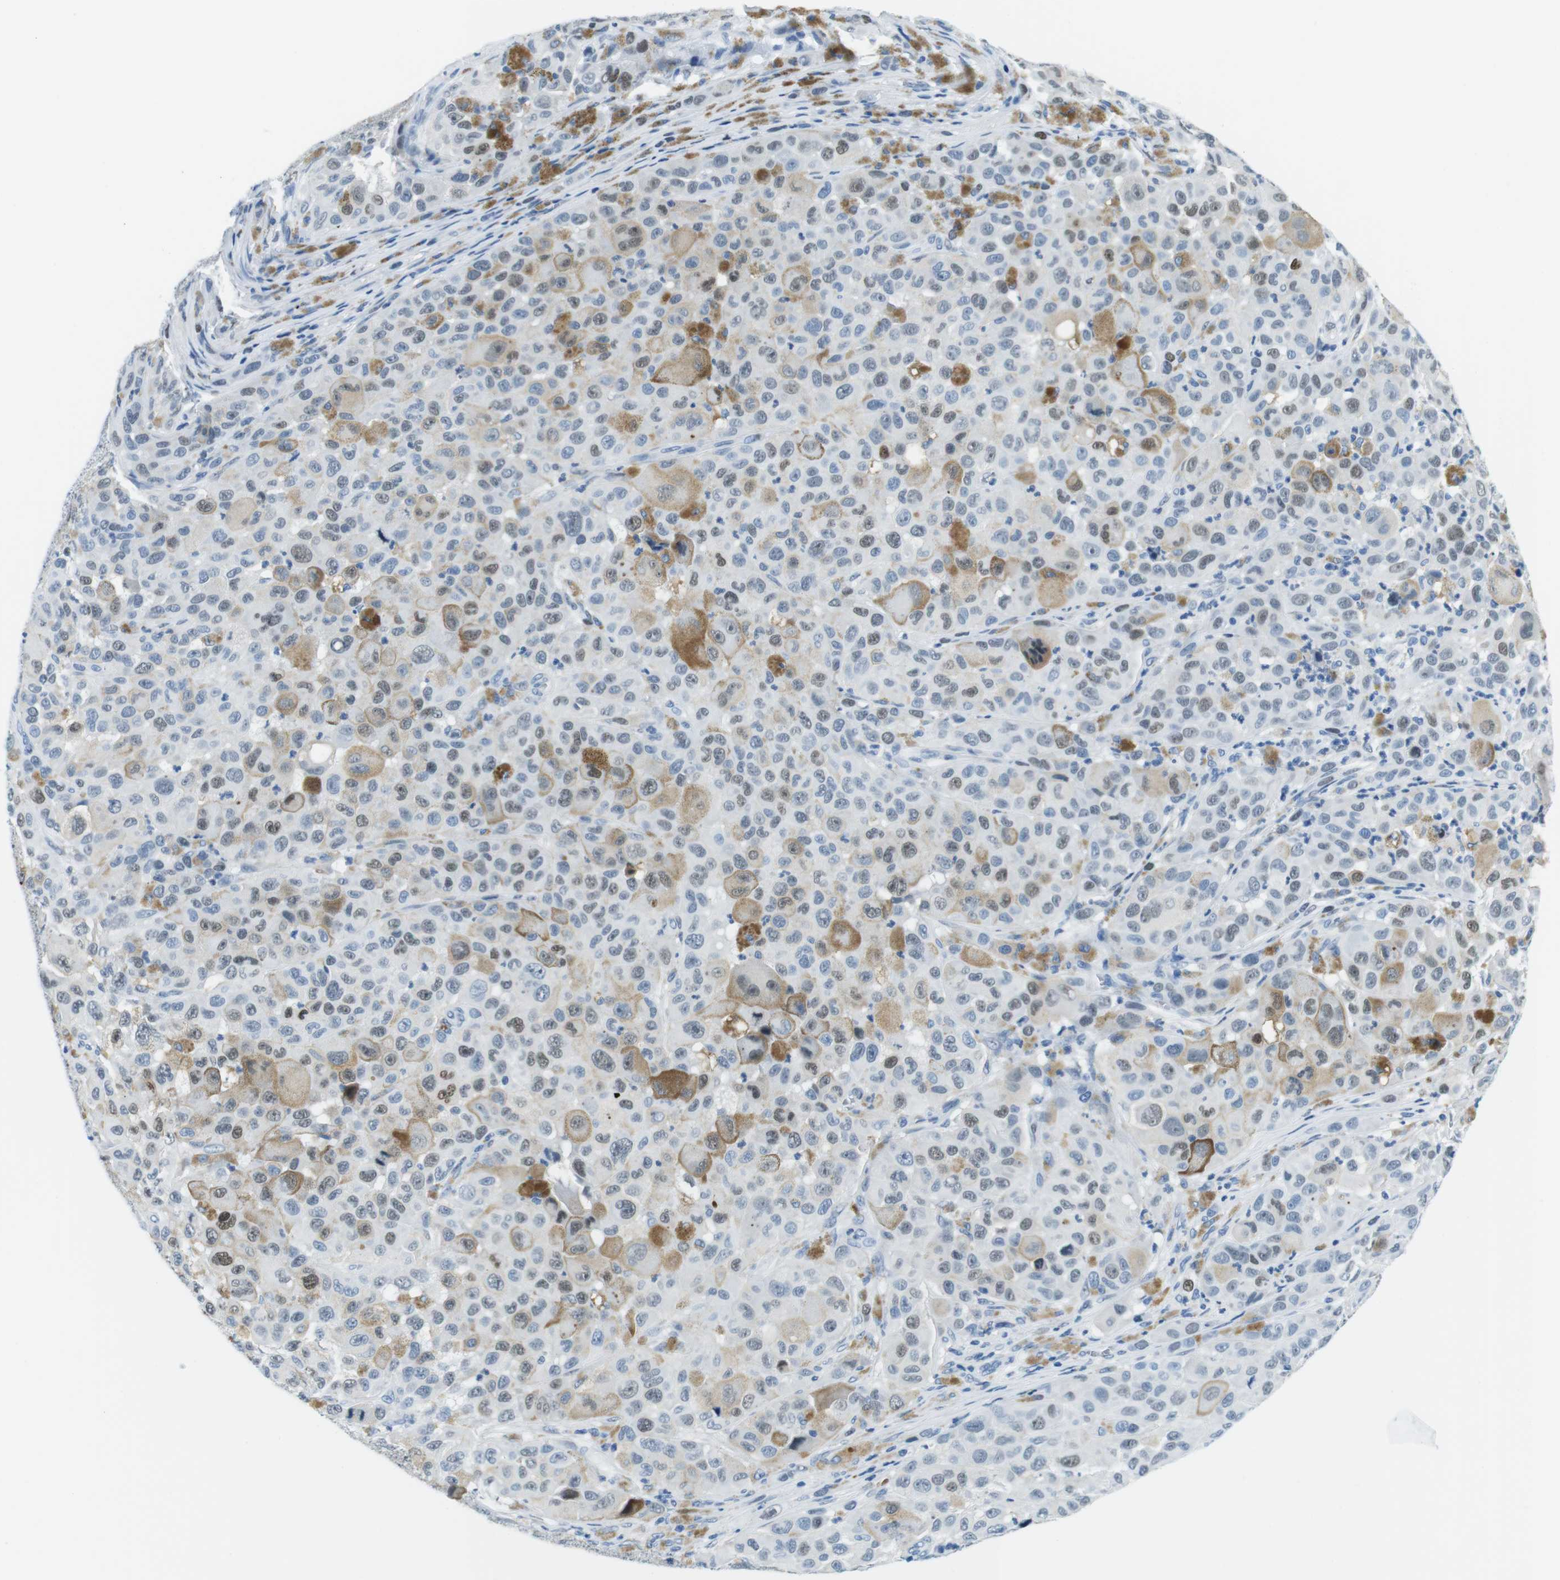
{"staining": {"intensity": "weak", "quantity": "25%-75%", "location": "nuclear"}, "tissue": "melanoma", "cell_type": "Tumor cells", "image_type": "cancer", "snomed": [{"axis": "morphology", "description": "Malignant melanoma, NOS"}, {"axis": "topography", "description": "Skin"}], "caption": "Brown immunohistochemical staining in human melanoma displays weak nuclear positivity in approximately 25%-75% of tumor cells.", "gene": "TFAP2C", "patient": {"sex": "male", "age": 96}}